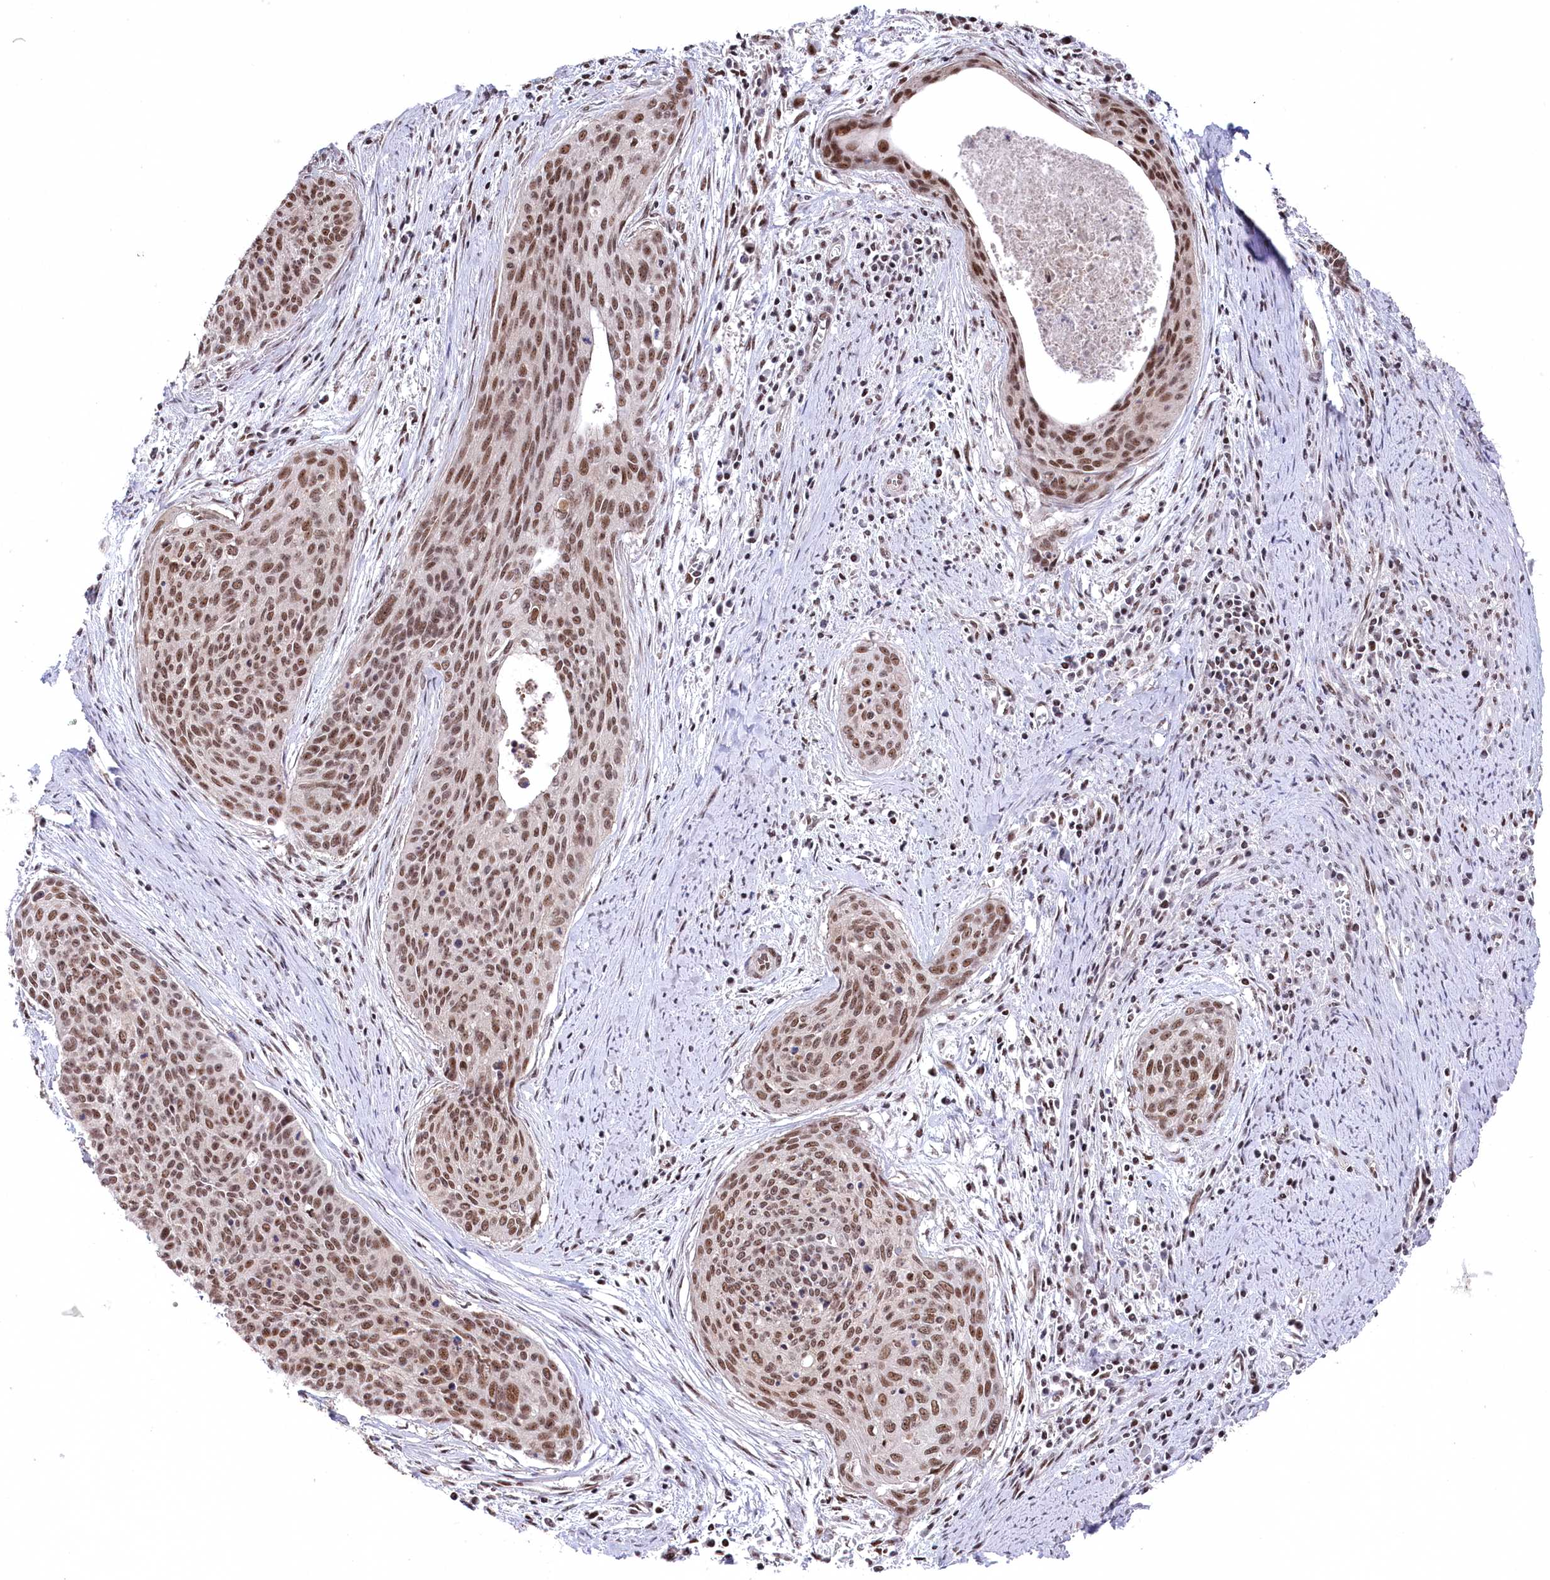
{"staining": {"intensity": "moderate", "quantity": ">75%", "location": "nuclear"}, "tissue": "cervical cancer", "cell_type": "Tumor cells", "image_type": "cancer", "snomed": [{"axis": "morphology", "description": "Squamous cell carcinoma, NOS"}, {"axis": "topography", "description": "Cervix"}], "caption": "Immunohistochemical staining of squamous cell carcinoma (cervical) exhibits moderate nuclear protein staining in about >75% of tumor cells.", "gene": "POLR2H", "patient": {"sex": "female", "age": 55}}